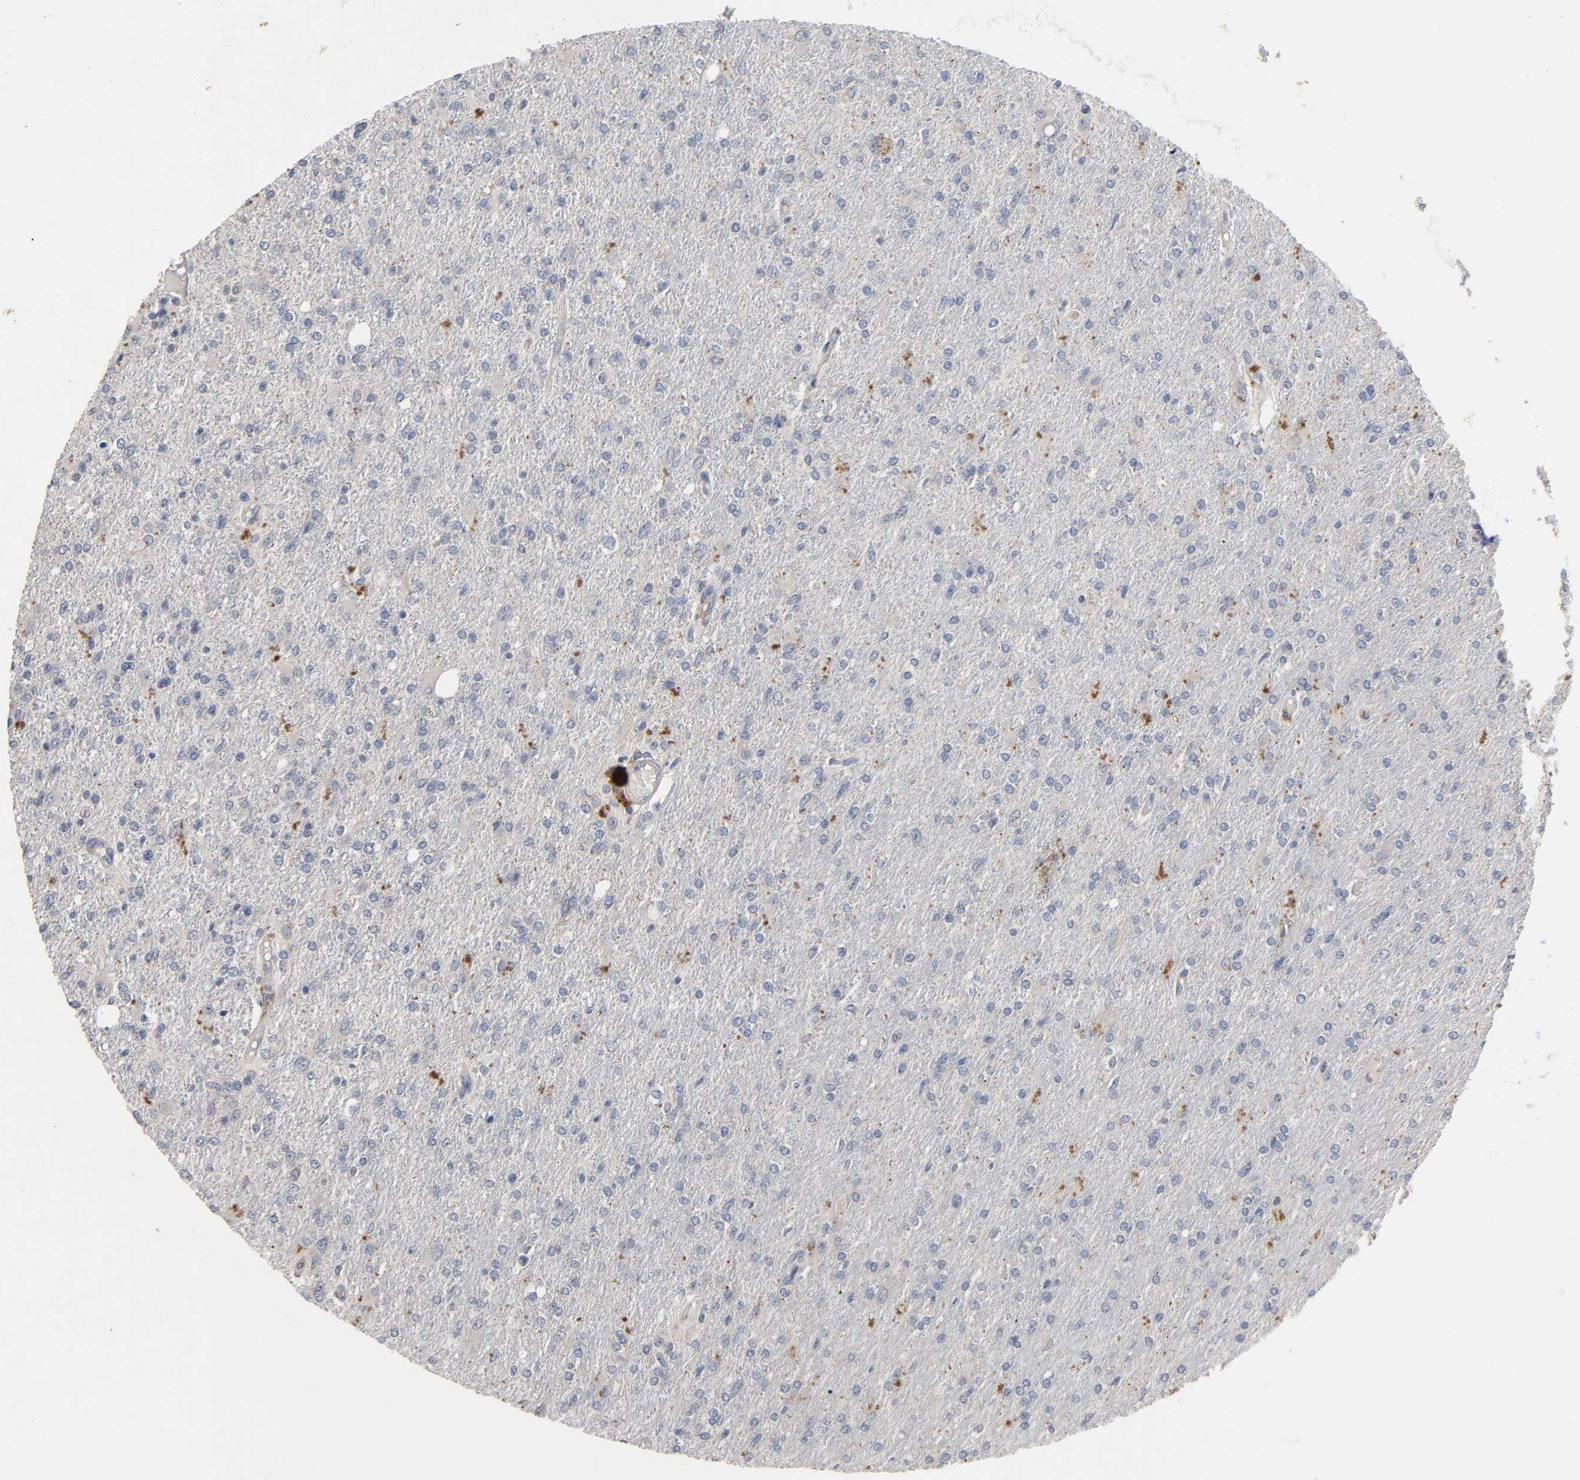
{"staining": {"intensity": "negative", "quantity": "none", "location": "none"}, "tissue": "glioma", "cell_type": "Tumor cells", "image_type": "cancer", "snomed": [{"axis": "morphology", "description": "Glioma, malignant, High grade"}, {"axis": "topography", "description": "Cerebral cortex"}], "caption": "There is no significant expression in tumor cells of malignant high-grade glioma.", "gene": "CCDC134", "patient": {"sex": "male", "age": 76}}